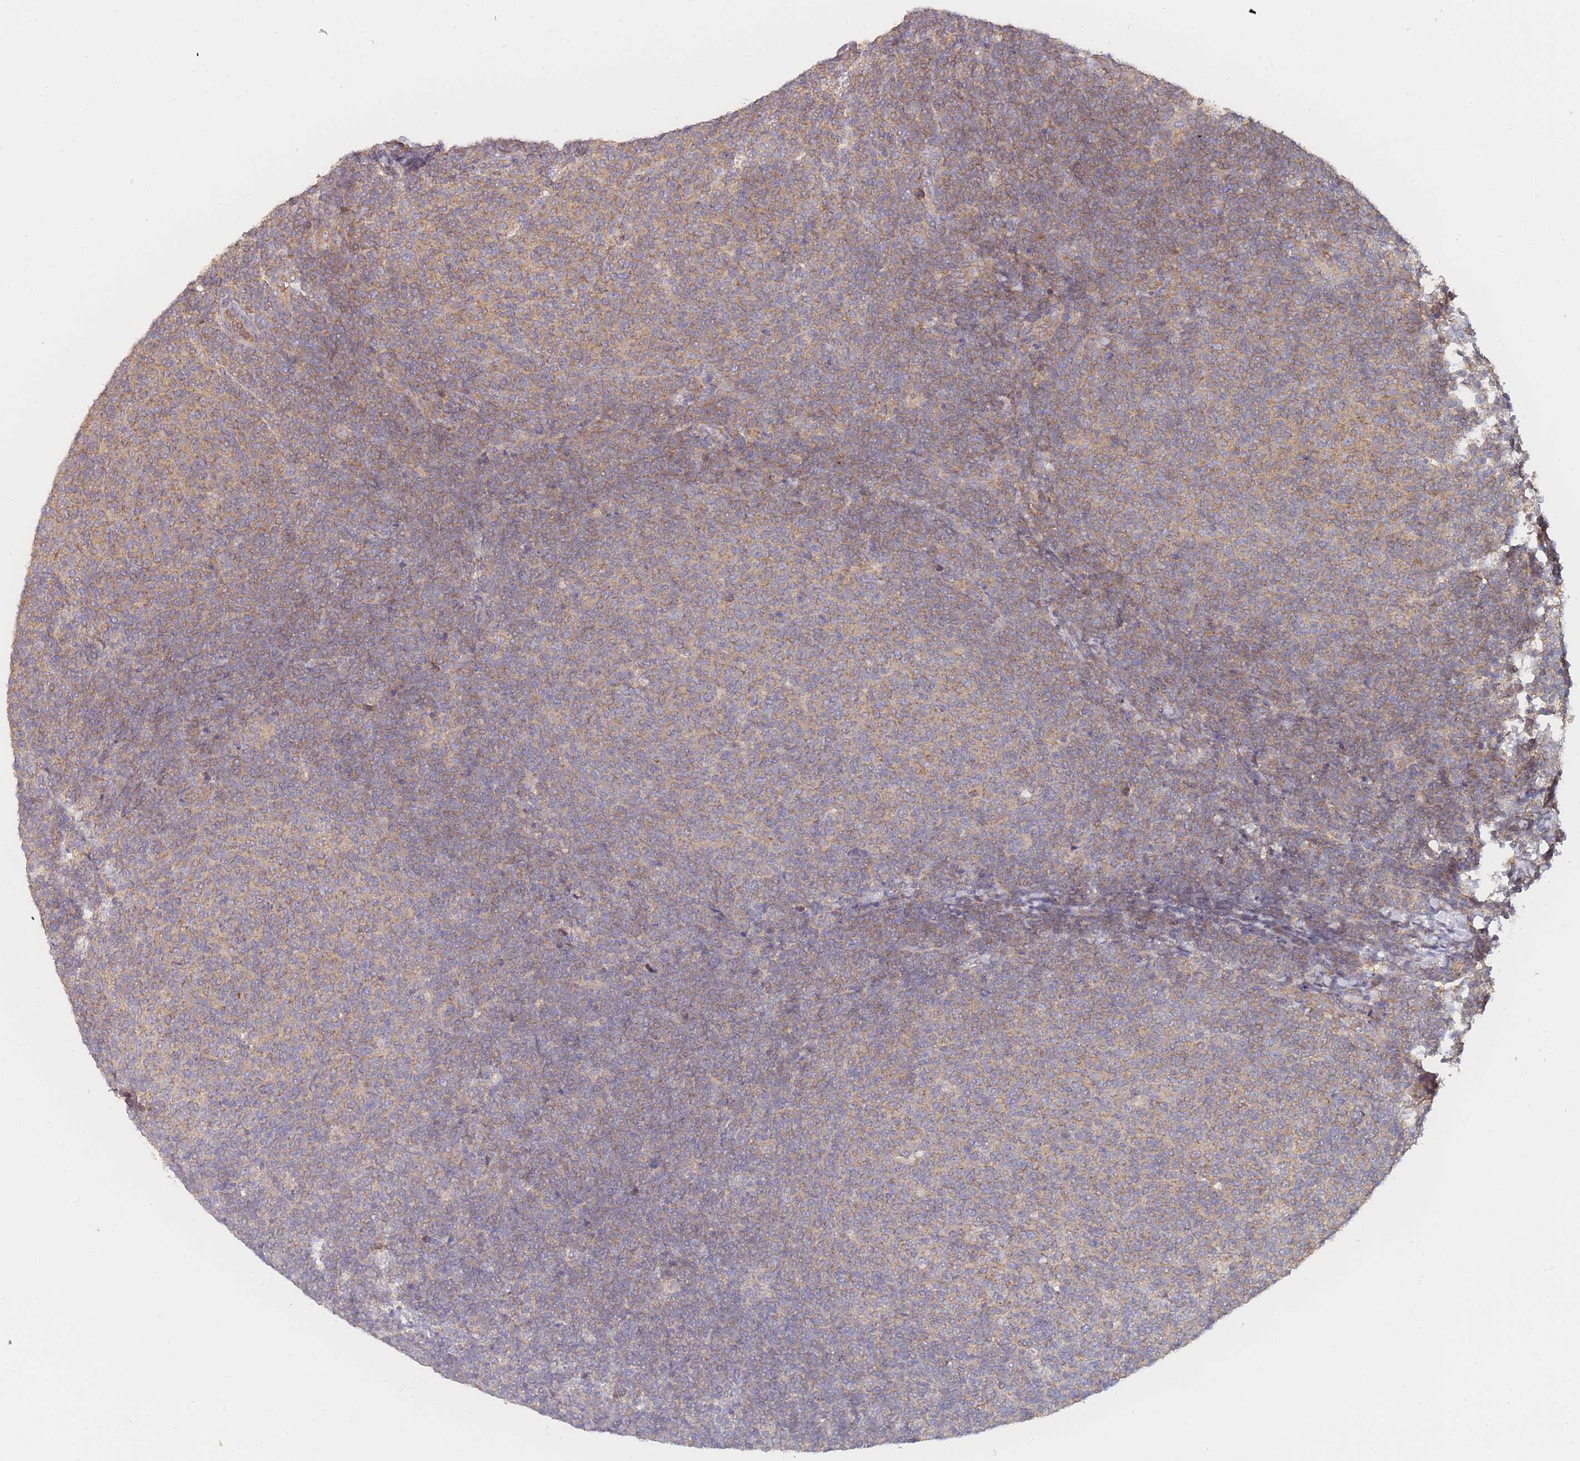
{"staining": {"intensity": "moderate", "quantity": ">75%", "location": "cytoplasmic/membranous"}, "tissue": "lymphoma", "cell_type": "Tumor cells", "image_type": "cancer", "snomed": [{"axis": "morphology", "description": "Malignant lymphoma, non-Hodgkin's type, Low grade"}, {"axis": "topography", "description": "Lymph node"}], "caption": "Lymphoma was stained to show a protein in brown. There is medium levels of moderate cytoplasmic/membranous expression in approximately >75% of tumor cells.", "gene": "MRPS18B", "patient": {"sex": "male", "age": 66}}